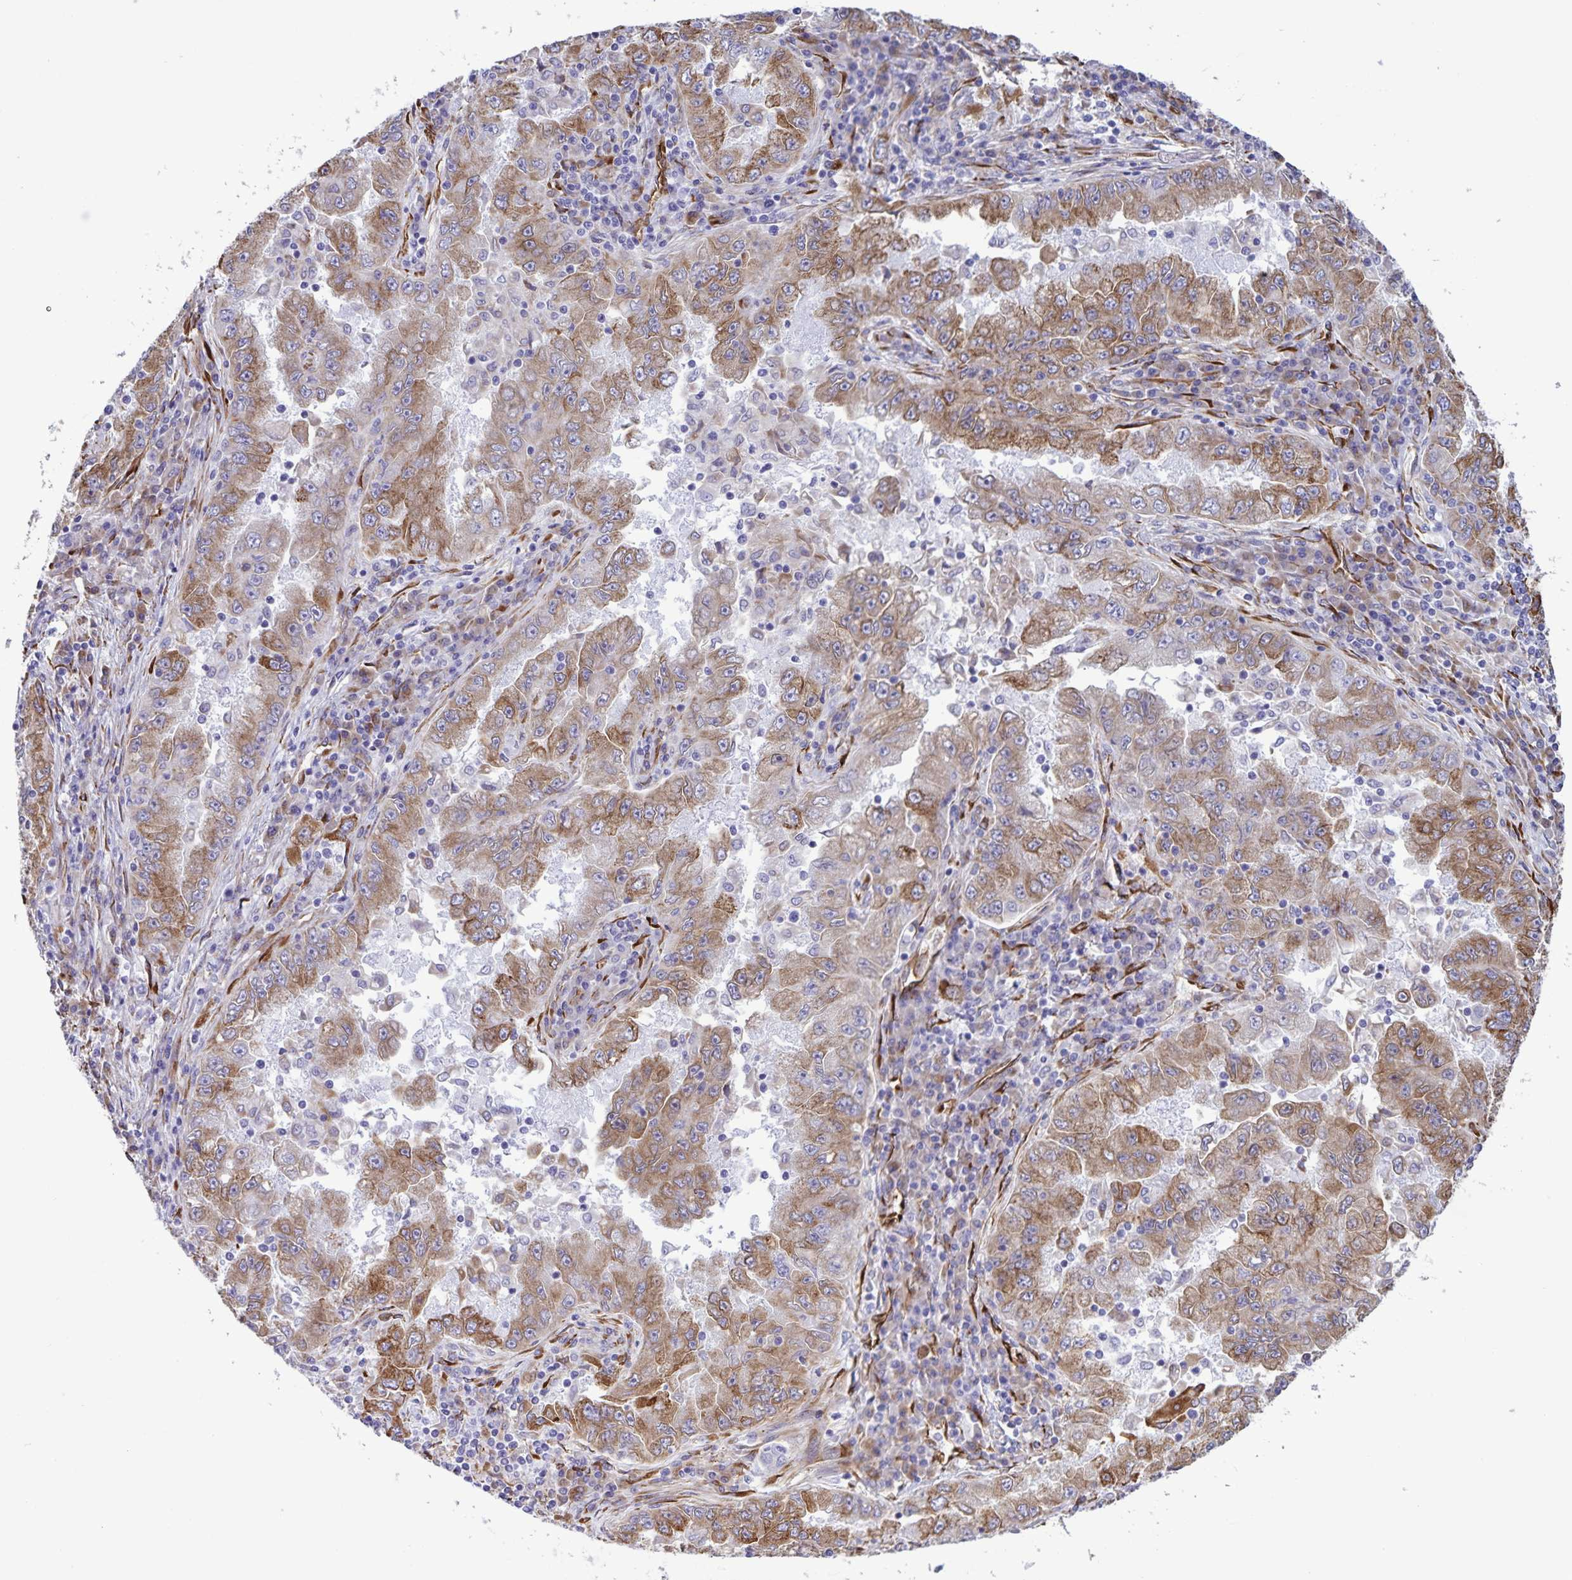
{"staining": {"intensity": "moderate", "quantity": ">75%", "location": "cytoplasmic/membranous"}, "tissue": "lung cancer", "cell_type": "Tumor cells", "image_type": "cancer", "snomed": [{"axis": "morphology", "description": "Adenocarcinoma, NOS"}, {"axis": "morphology", "description": "Adenocarcinoma primary or metastatic"}, {"axis": "topography", "description": "Lung"}], "caption": "The histopathology image displays staining of adenocarcinoma primary or metastatic (lung), revealing moderate cytoplasmic/membranous protein positivity (brown color) within tumor cells. (Stains: DAB (3,3'-diaminobenzidine) in brown, nuclei in blue, Microscopy: brightfield microscopy at high magnification).", "gene": "RCN1", "patient": {"sex": "male", "age": 74}}